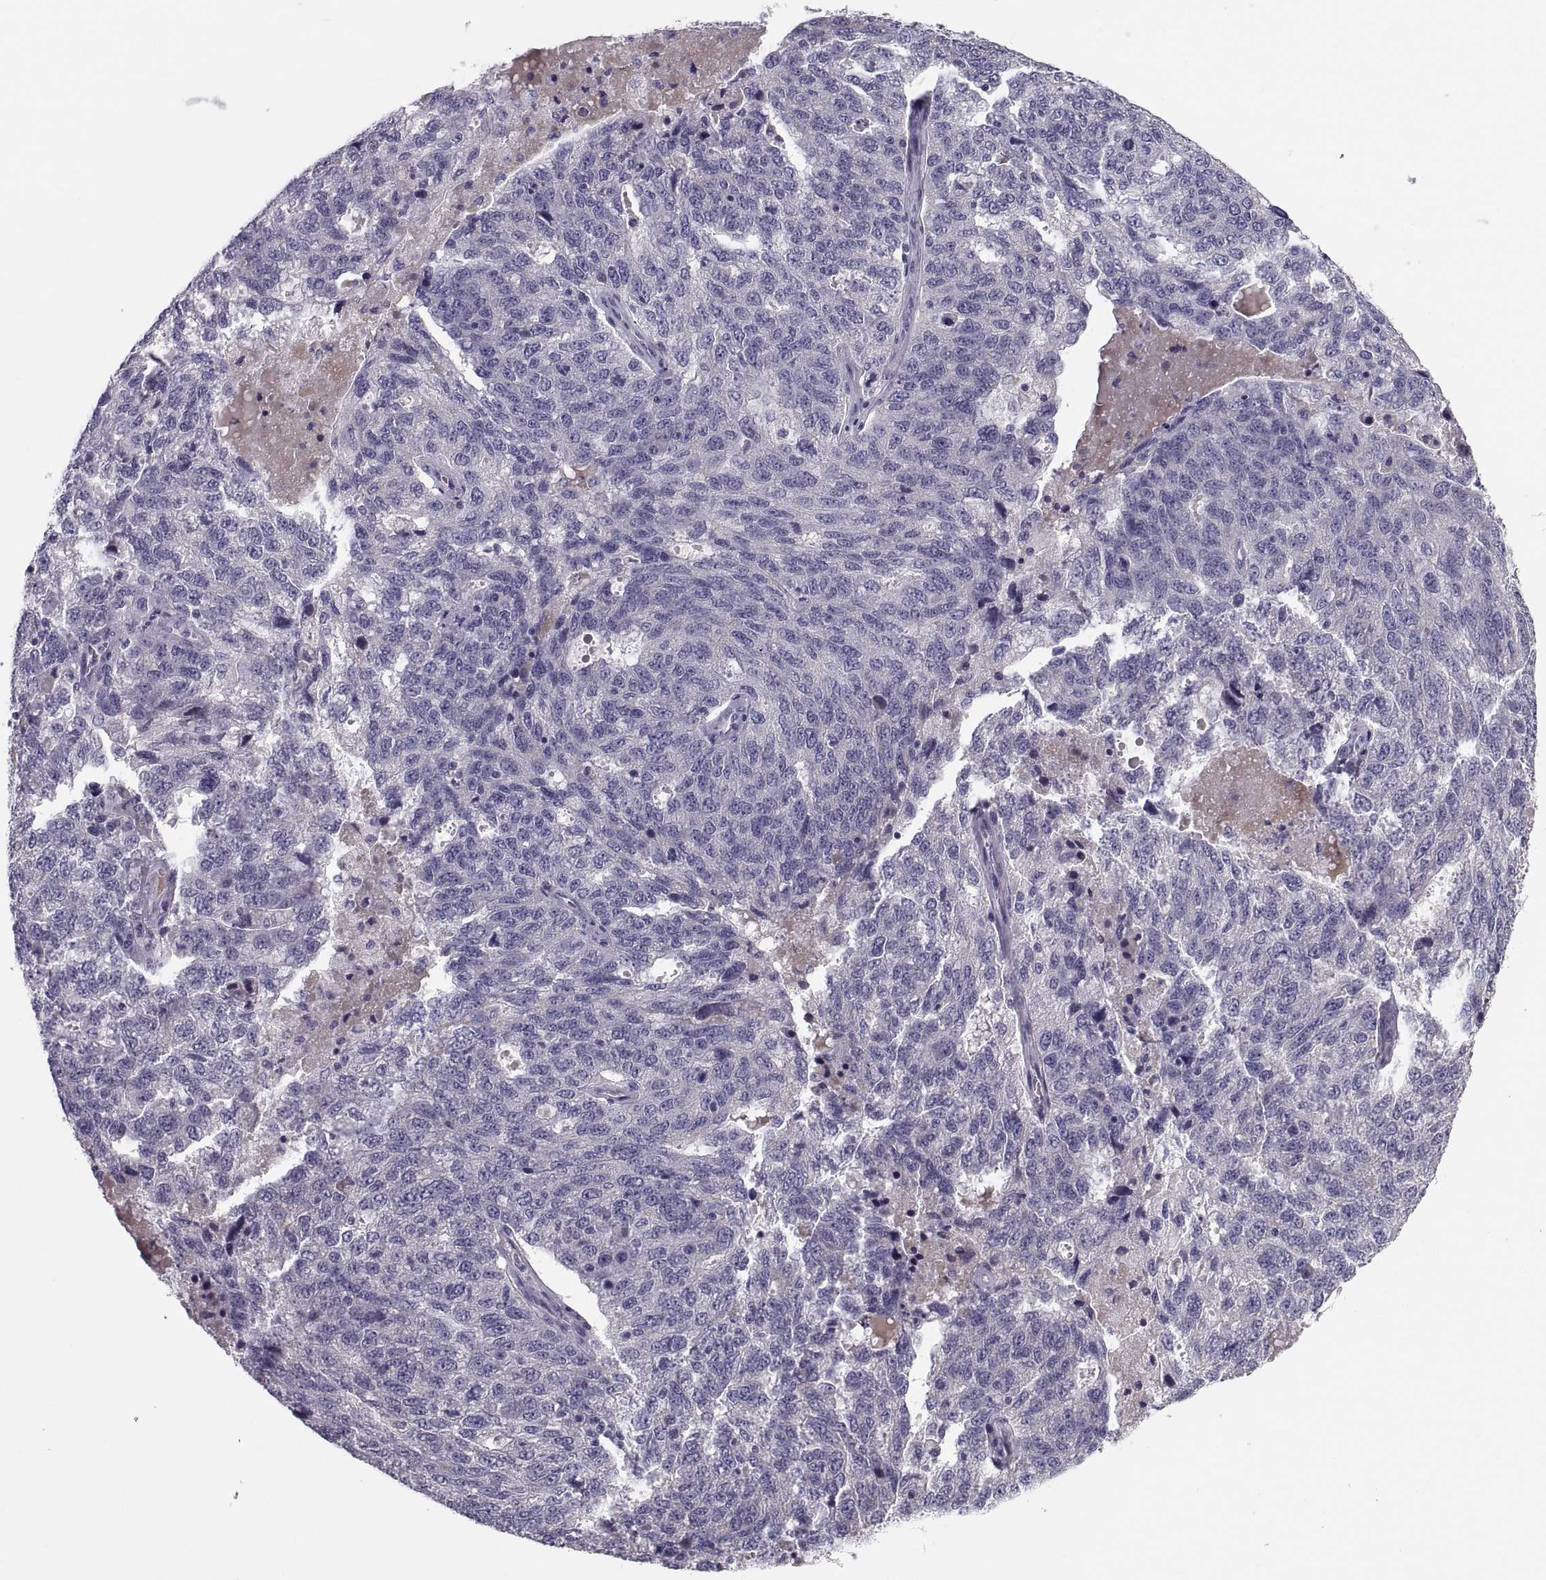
{"staining": {"intensity": "negative", "quantity": "none", "location": "none"}, "tissue": "ovarian cancer", "cell_type": "Tumor cells", "image_type": "cancer", "snomed": [{"axis": "morphology", "description": "Cystadenocarcinoma, serous, NOS"}, {"axis": "topography", "description": "Ovary"}], "caption": "Immunohistochemistry (IHC) of human ovarian cancer reveals no expression in tumor cells.", "gene": "PDZRN4", "patient": {"sex": "female", "age": 71}}